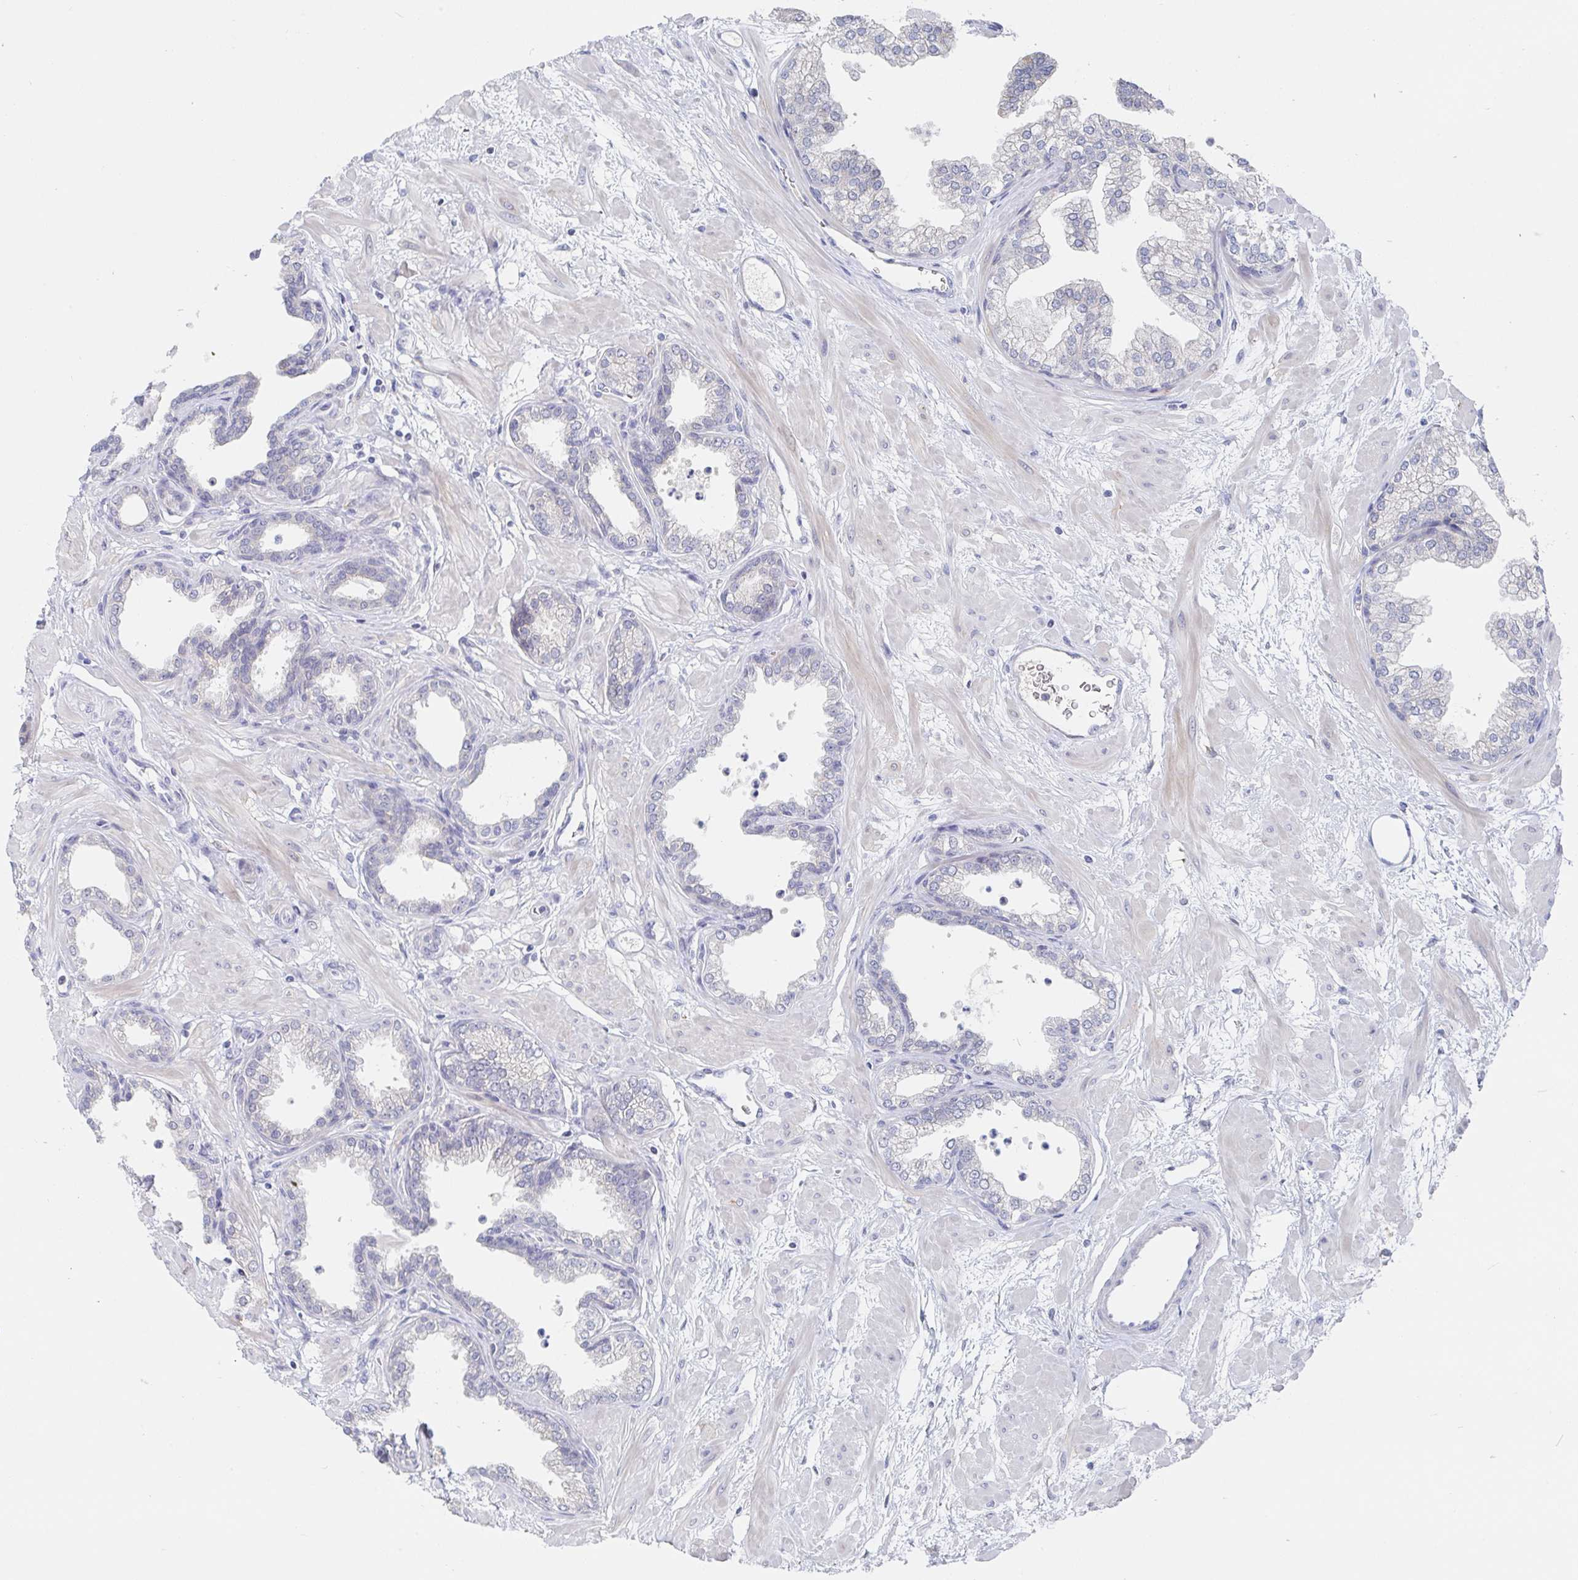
{"staining": {"intensity": "negative", "quantity": "none", "location": "none"}, "tissue": "prostate", "cell_type": "Glandular cells", "image_type": "normal", "snomed": [{"axis": "morphology", "description": "Normal tissue, NOS"}, {"axis": "topography", "description": "Prostate"}], "caption": "Glandular cells are negative for brown protein staining in benign prostate. The staining was performed using DAB to visualize the protein expression in brown, while the nuclei were stained in blue with hematoxylin (Magnification: 20x).", "gene": "ZNF100", "patient": {"sex": "male", "age": 37}}